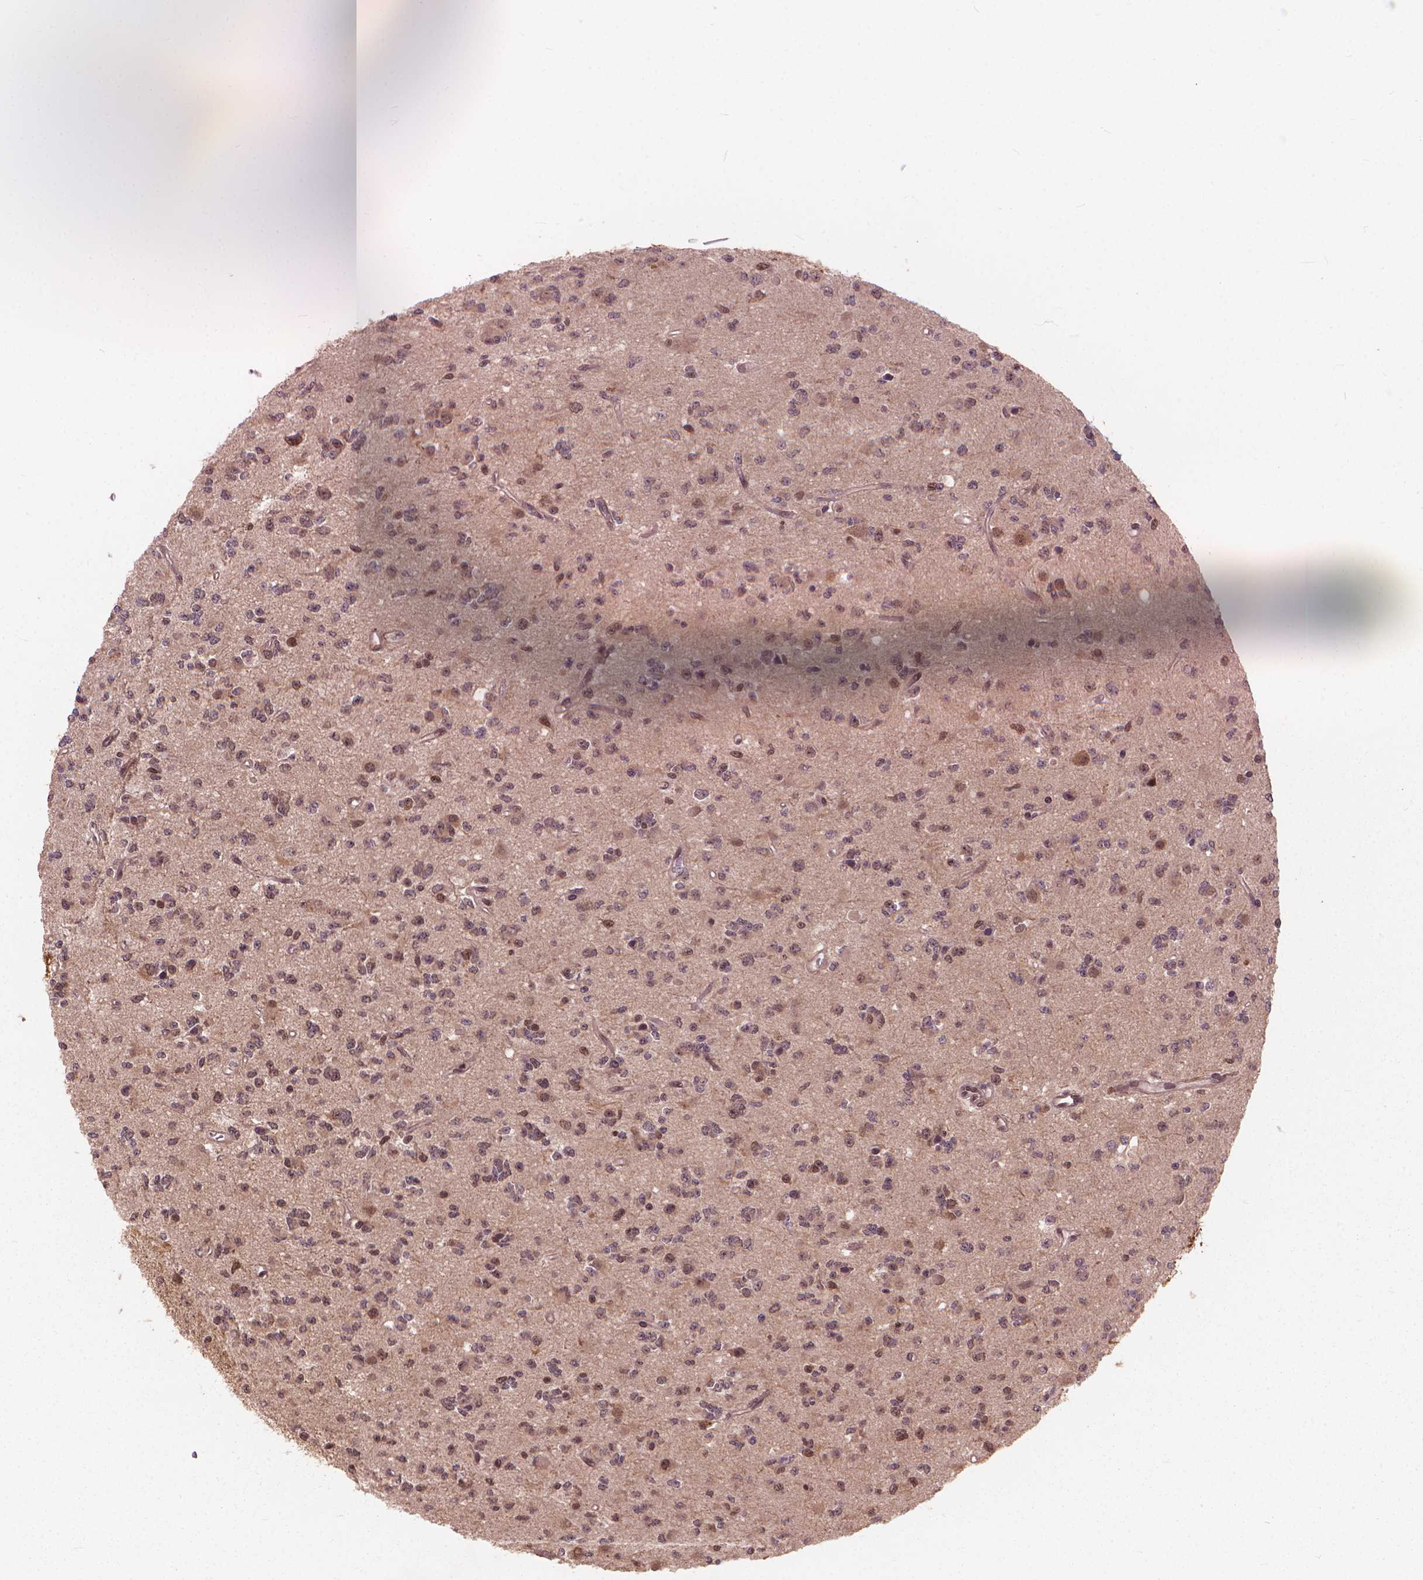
{"staining": {"intensity": "moderate", "quantity": ">75%", "location": "nuclear"}, "tissue": "glioma", "cell_type": "Tumor cells", "image_type": "cancer", "snomed": [{"axis": "morphology", "description": "Glioma, malignant, Low grade"}, {"axis": "topography", "description": "Brain"}], "caption": "Immunohistochemistry (IHC) staining of glioma, which exhibits medium levels of moderate nuclear positivity in about >75% of tumor cells indicating moderate nuclear protein staining. The staining was performed using DAB (brown) for protein detection and nuclei were counterstained in hematoxylin (blue).", "gene": "SSU72", "patient": {"sex": "female", "age": 45}}